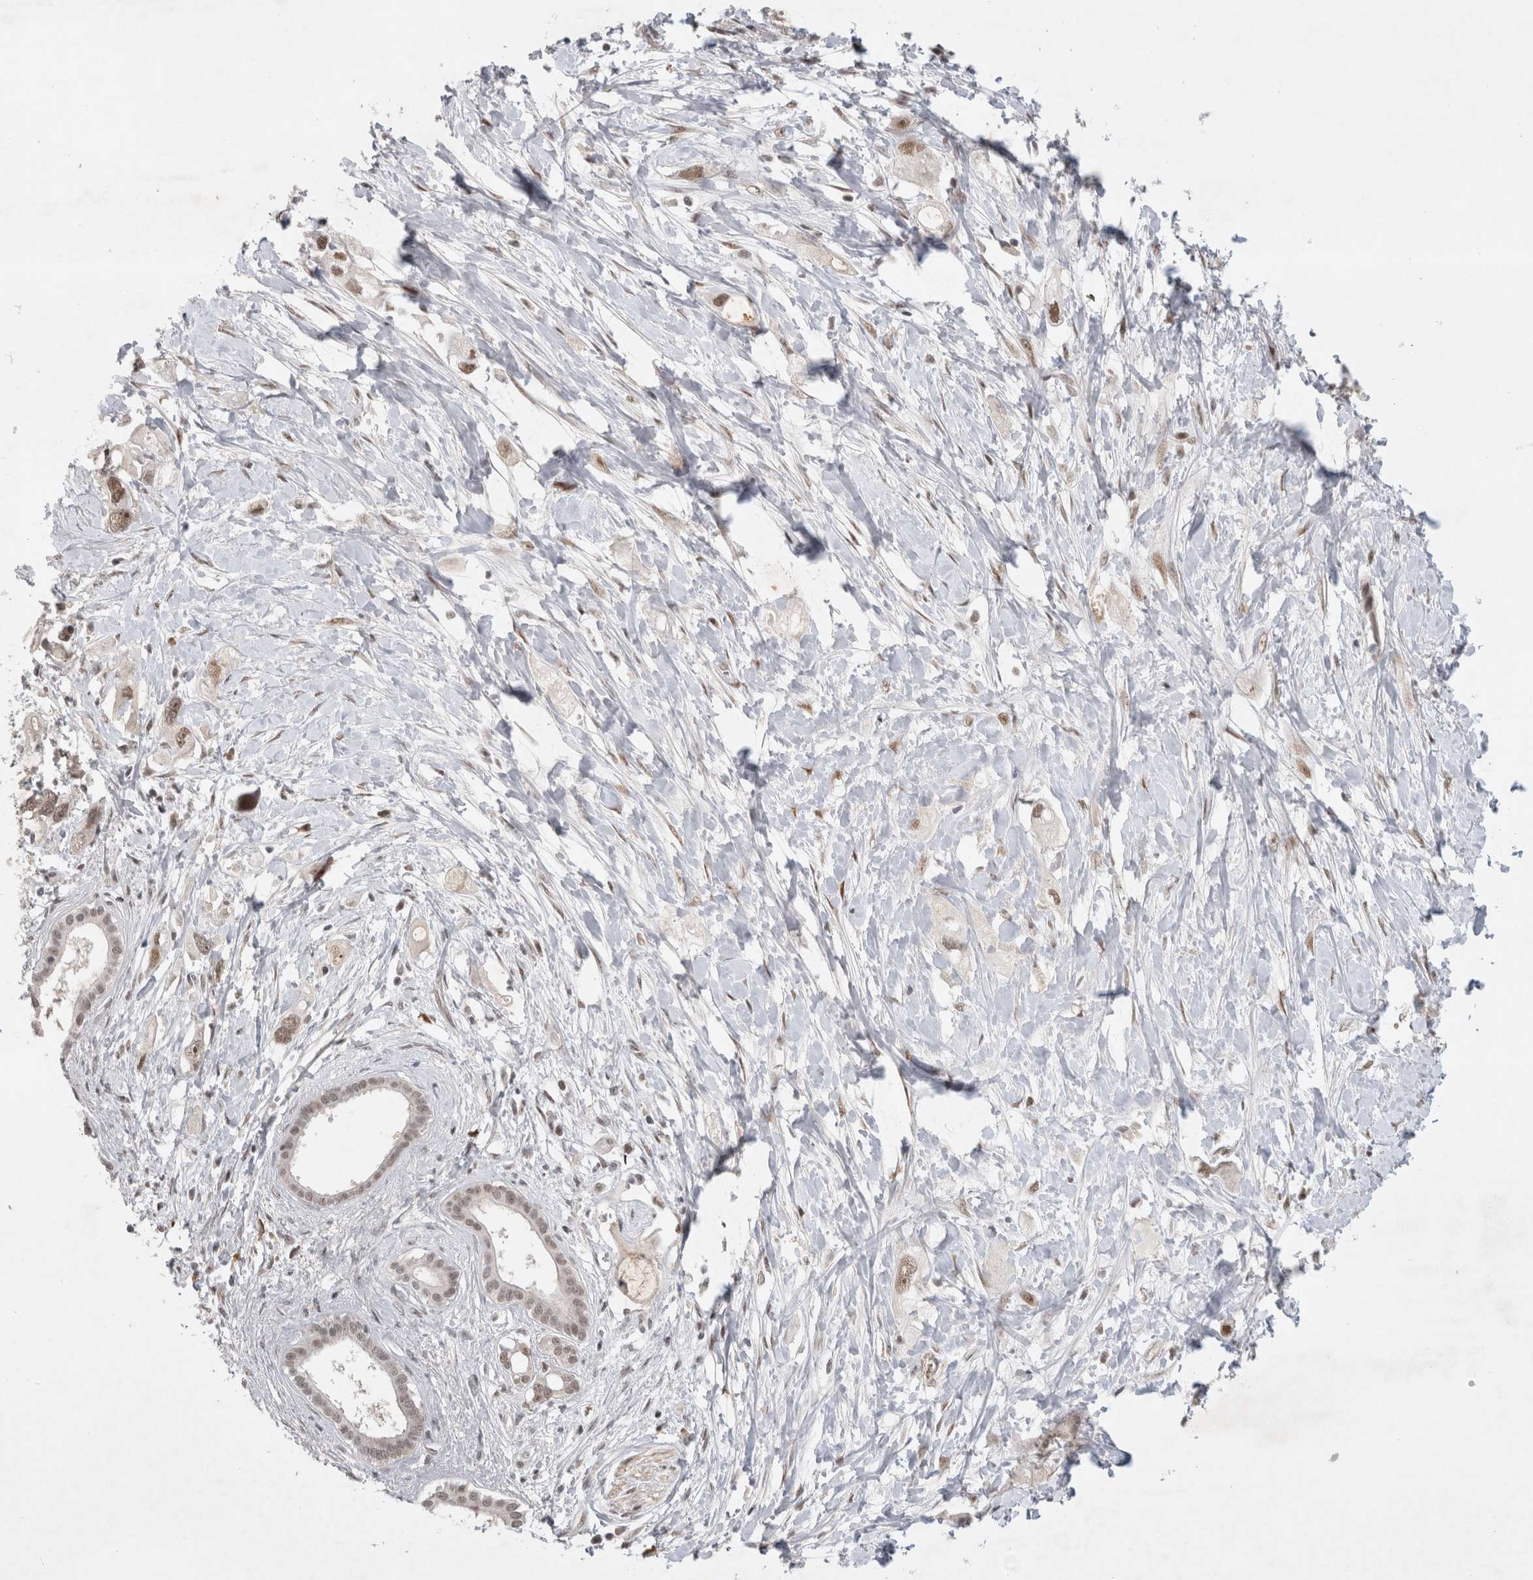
{"staining": {"intensity": "weak", "quantity": ">75%", "location": "nuclear"}, "tissue": "pancreatic cancer", "cell_type": "Tumor cells", "image_type": "cancer", "snomed": [{"axis": "morphology", "description": "Adenocarcinoma, NOS"}, {"axis": "topography", "description": "Pancreas"}], "caption": "This is an image of immunohistochemistry (IHC) staining of pancreatic adenocarcinoma, which shows weak positivity in the nuclear of tumor cells.", "gene": "HESX1", "patient": {"sex": "female", "age": 56}}